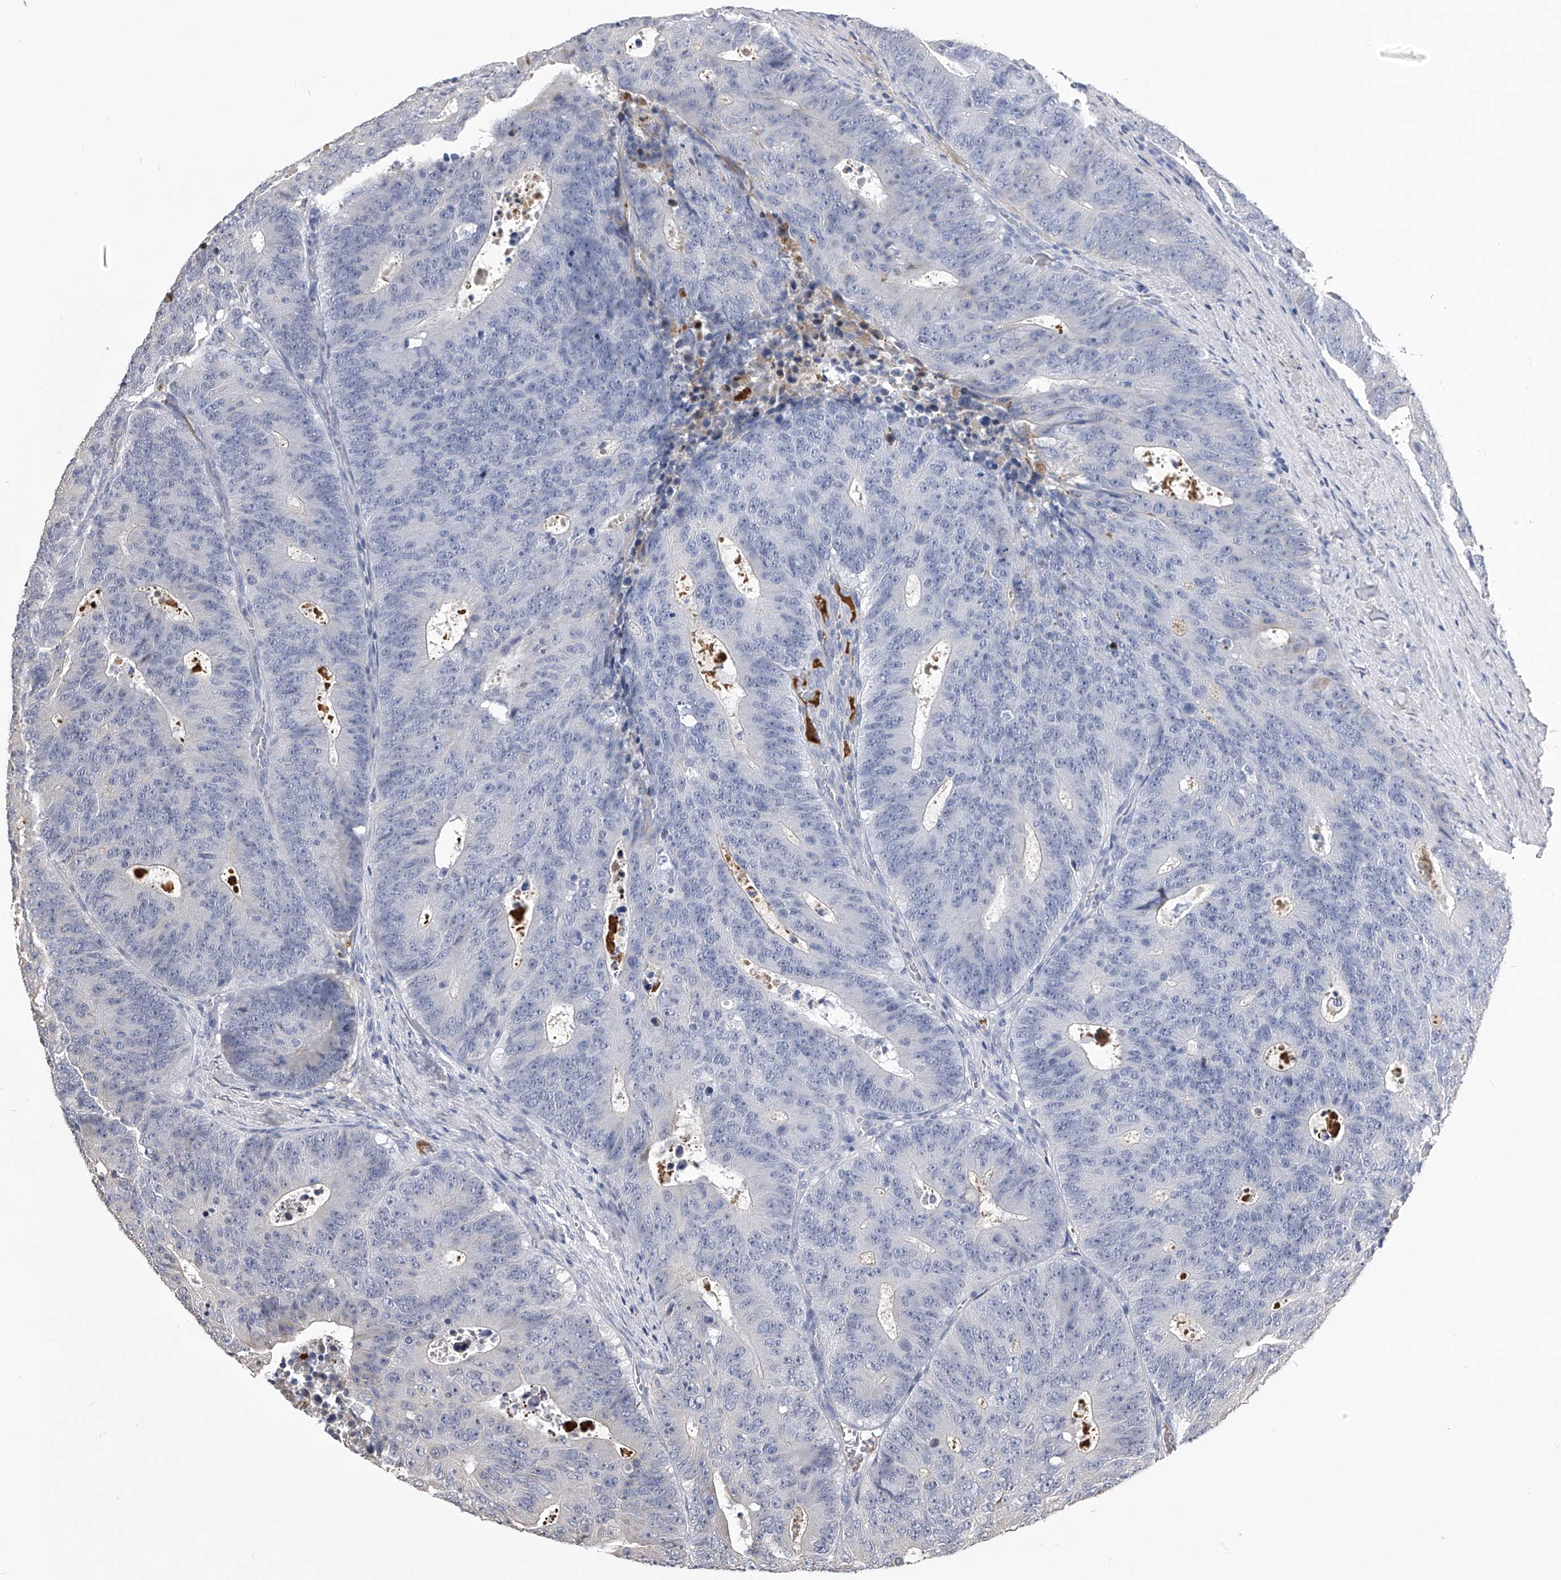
{"staining": {"intensity": "negative", "quantity": "none", "location": "none"}, "tissue": "colorectal cancer", "cell_type": "Tumor cells", "image_type": "cancer", "snomed": [{"axis": "morphology", "description": "Adenocarcinoma, NOS"}, {"axis": "topography", "description": "Colon"}], "caption": "An immunohistochemistry image of colorectal cancer is shown. There is no staining in tumor cells of colorectal cancer. (Stains: DAB (3,3'-diaminobenzidine) IHC with hematoxylin counter stain, Microscopy: brightfield microscopy at high magnification).", "gene": "MDN1", "patient": {"sex": "male", "age": 87}}